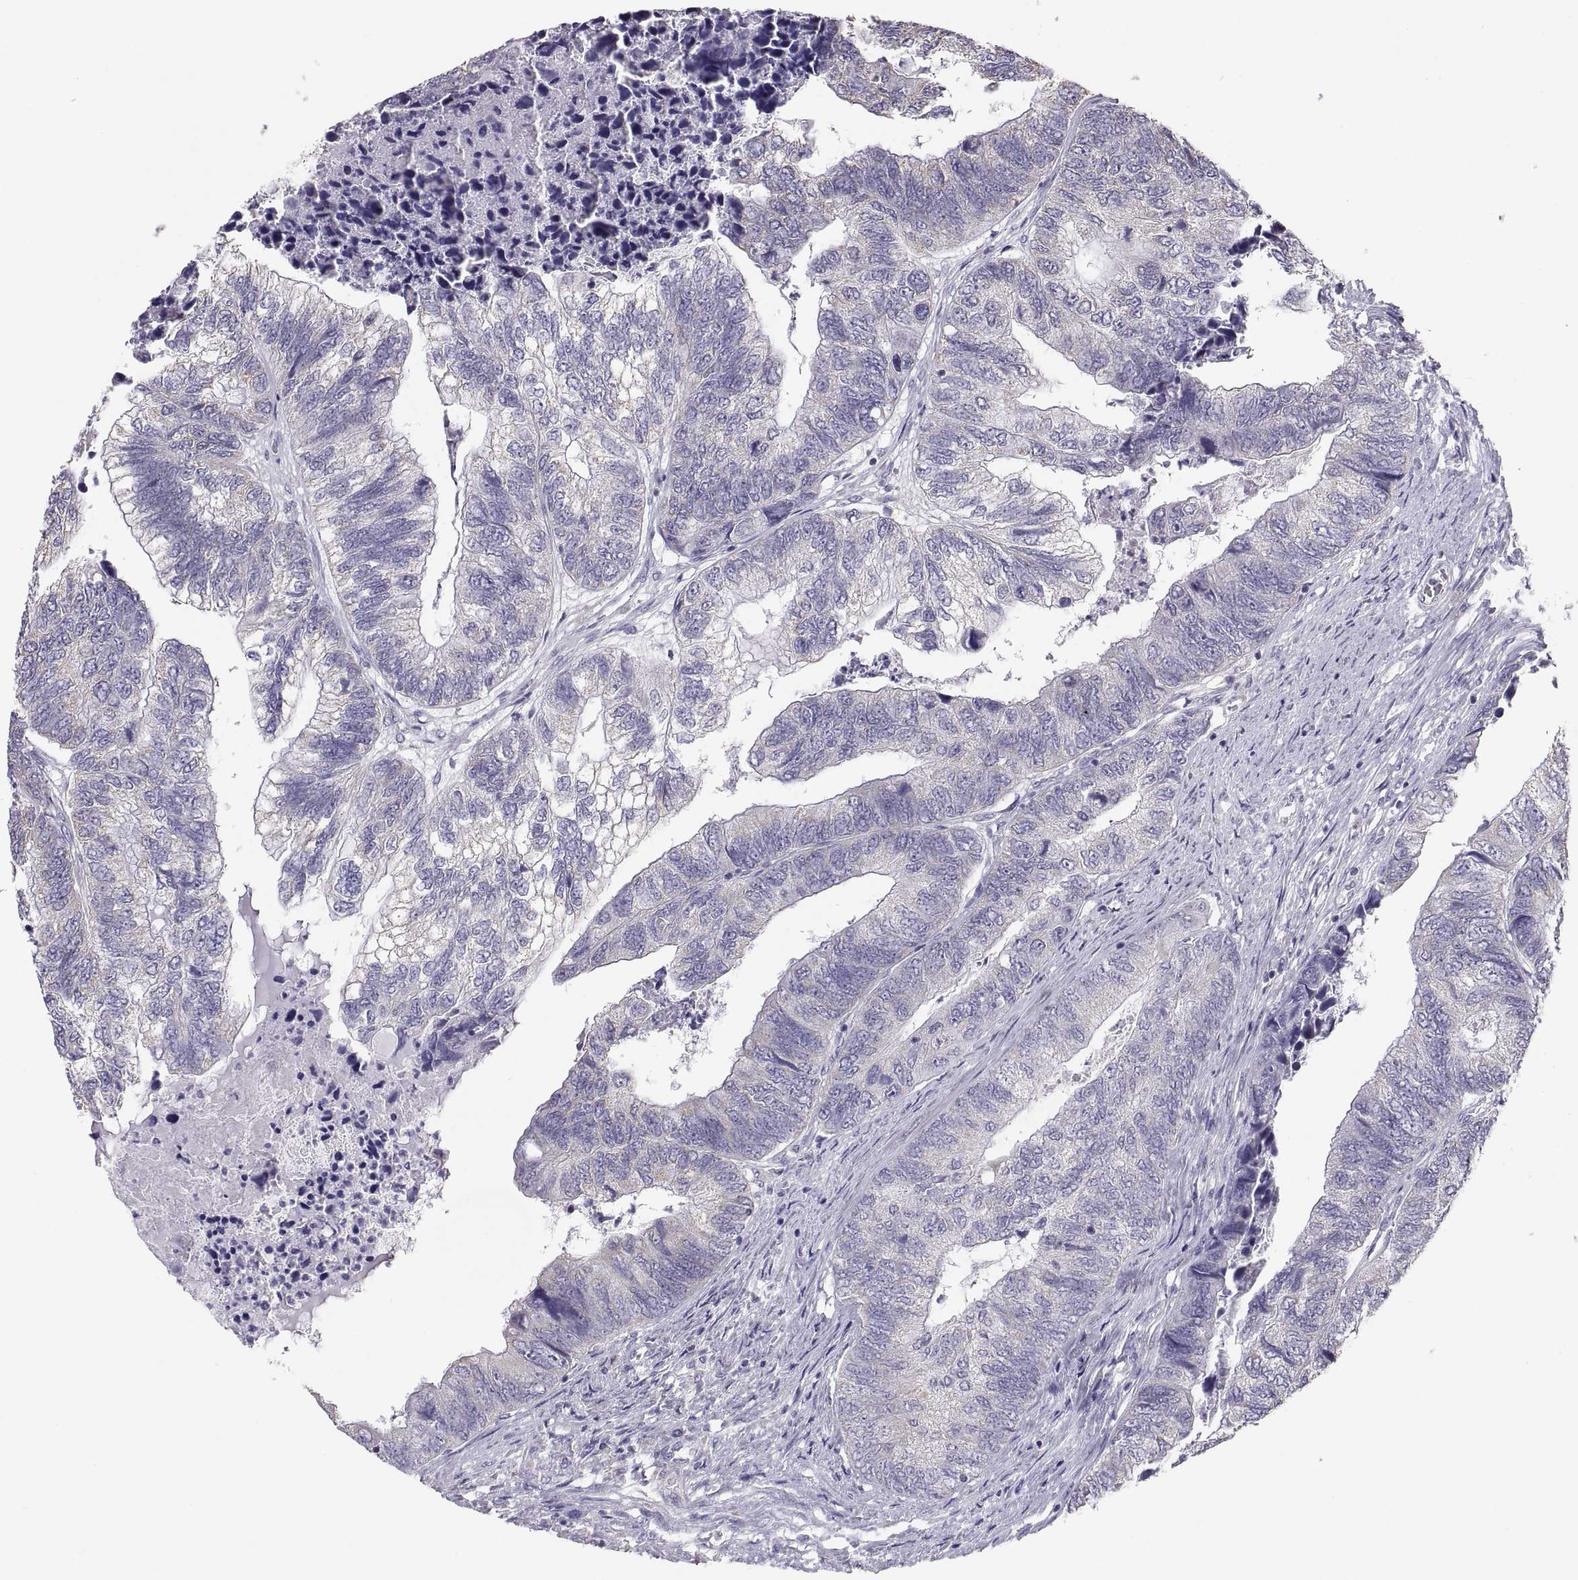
{"staining": {"intensity": "negative", "quantity": "none", "location": "none"}, "tissue": "colorectal cancer", "cell_type": "Tumor cells", "image_type": "cancer", "snomed": [{"axis": "morphology", "description": "Adenocarcinoma, NOS"}, {"axis": "topography", "description": "Colon"}], "caption": "The immunohistochemistry (IHC) micrograph has no significant staining in tumor cells of colorectal cancer tissue.", "gene": "TNNC1", "patient": {"sex": "female", "age": 67}}